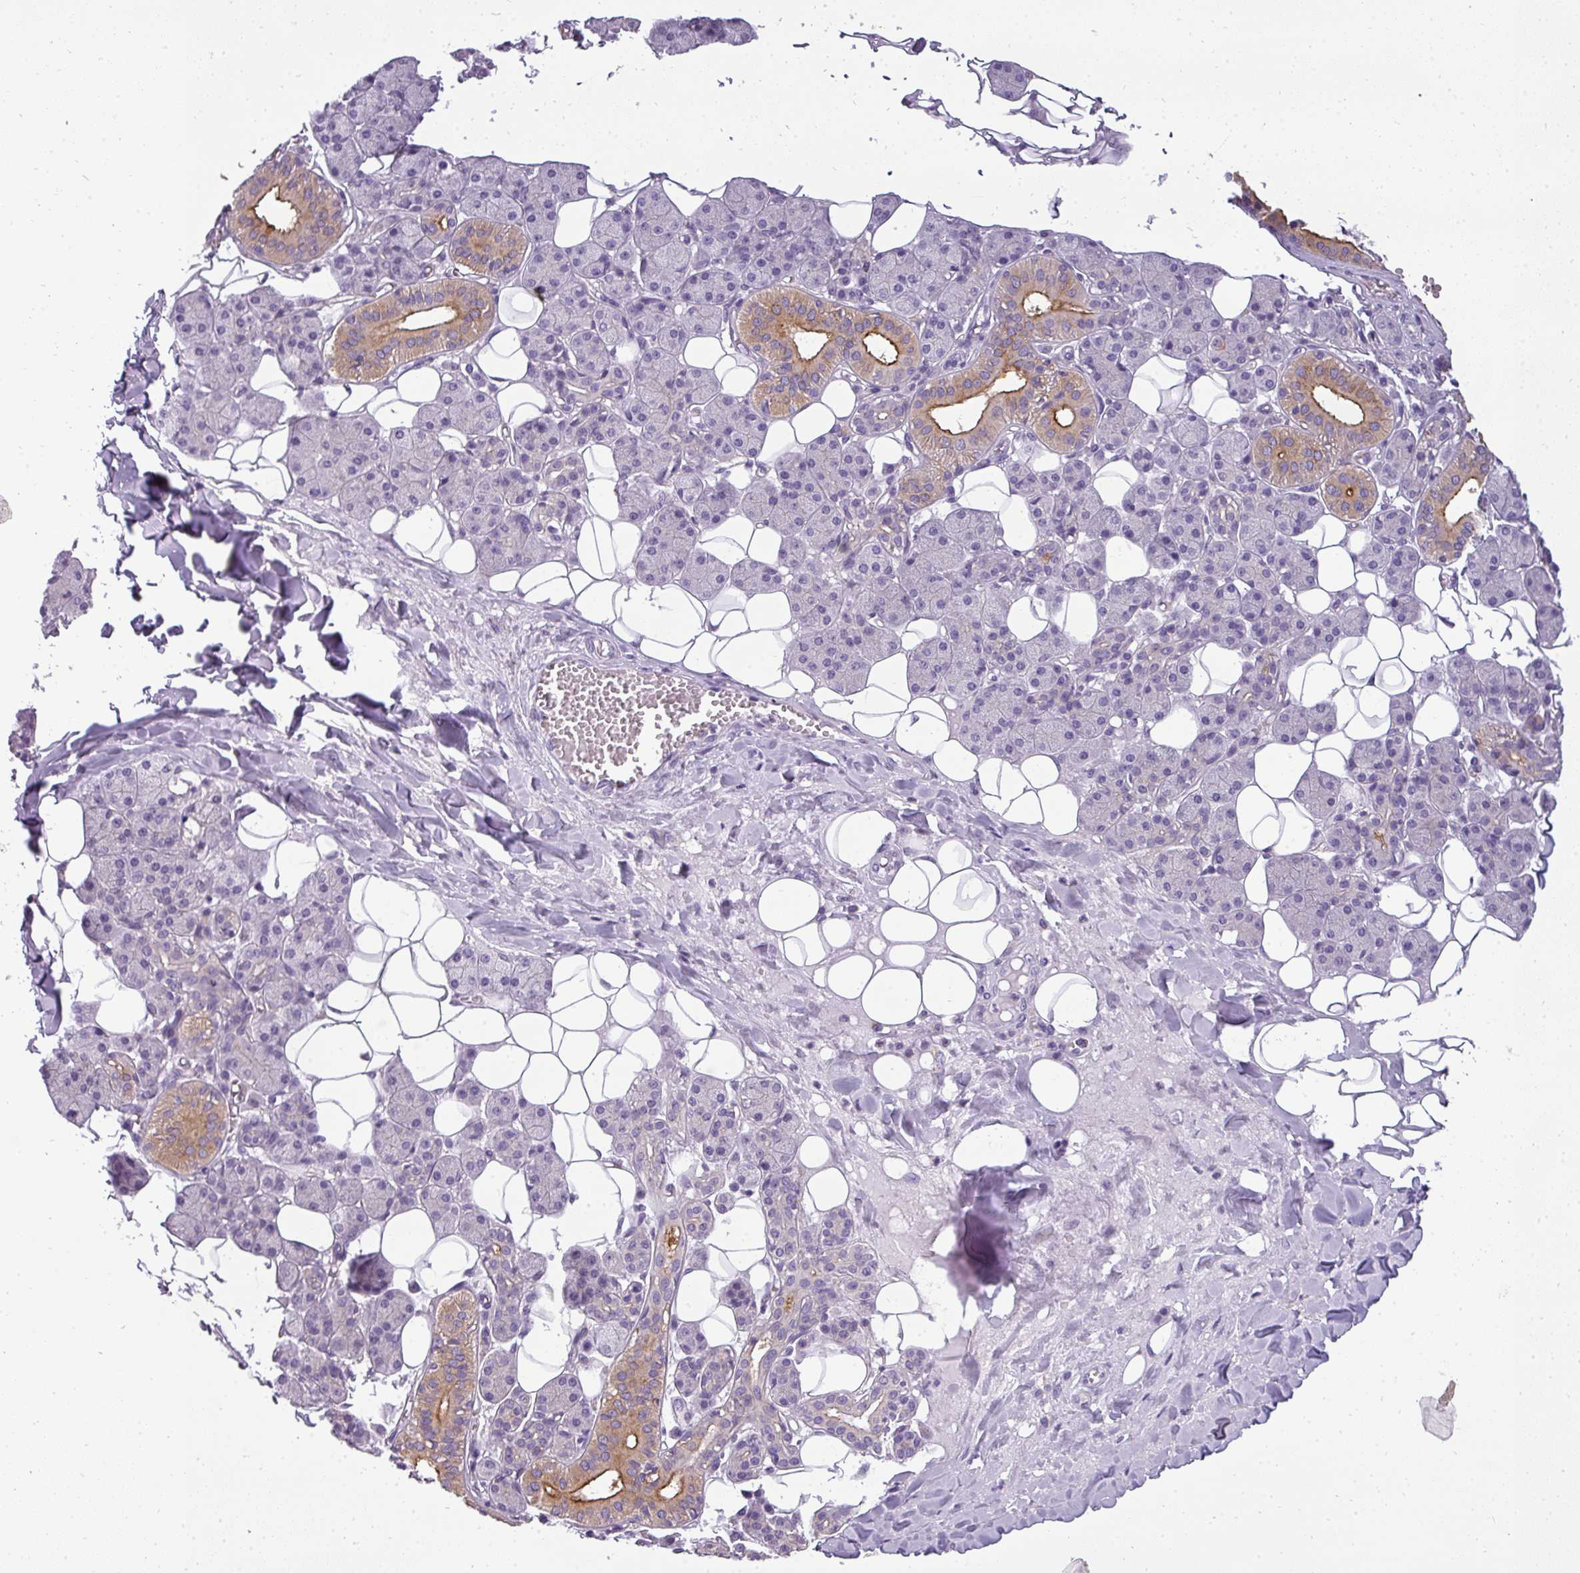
{"staining": {"intensity": "moderate", "quantity": "<25%", "location": "cytoplasmic/membranous"}, "tissue": "salivary gland", "cell_type": "Glandular cells", "image_type": "normal", "snomed": [{"axis": "morphology", "description": "Normal tissue, NOS"}, {"axis": "topography", "description": "Salivary gland"}], "caption": "A brown stain shows moderate cytoplasmic/membranous expression of a protein in glandular cells of unremarkable human salivary gland.", "gene": "ATP6V1D", "patient": {"sex": "female", "age": 33}}